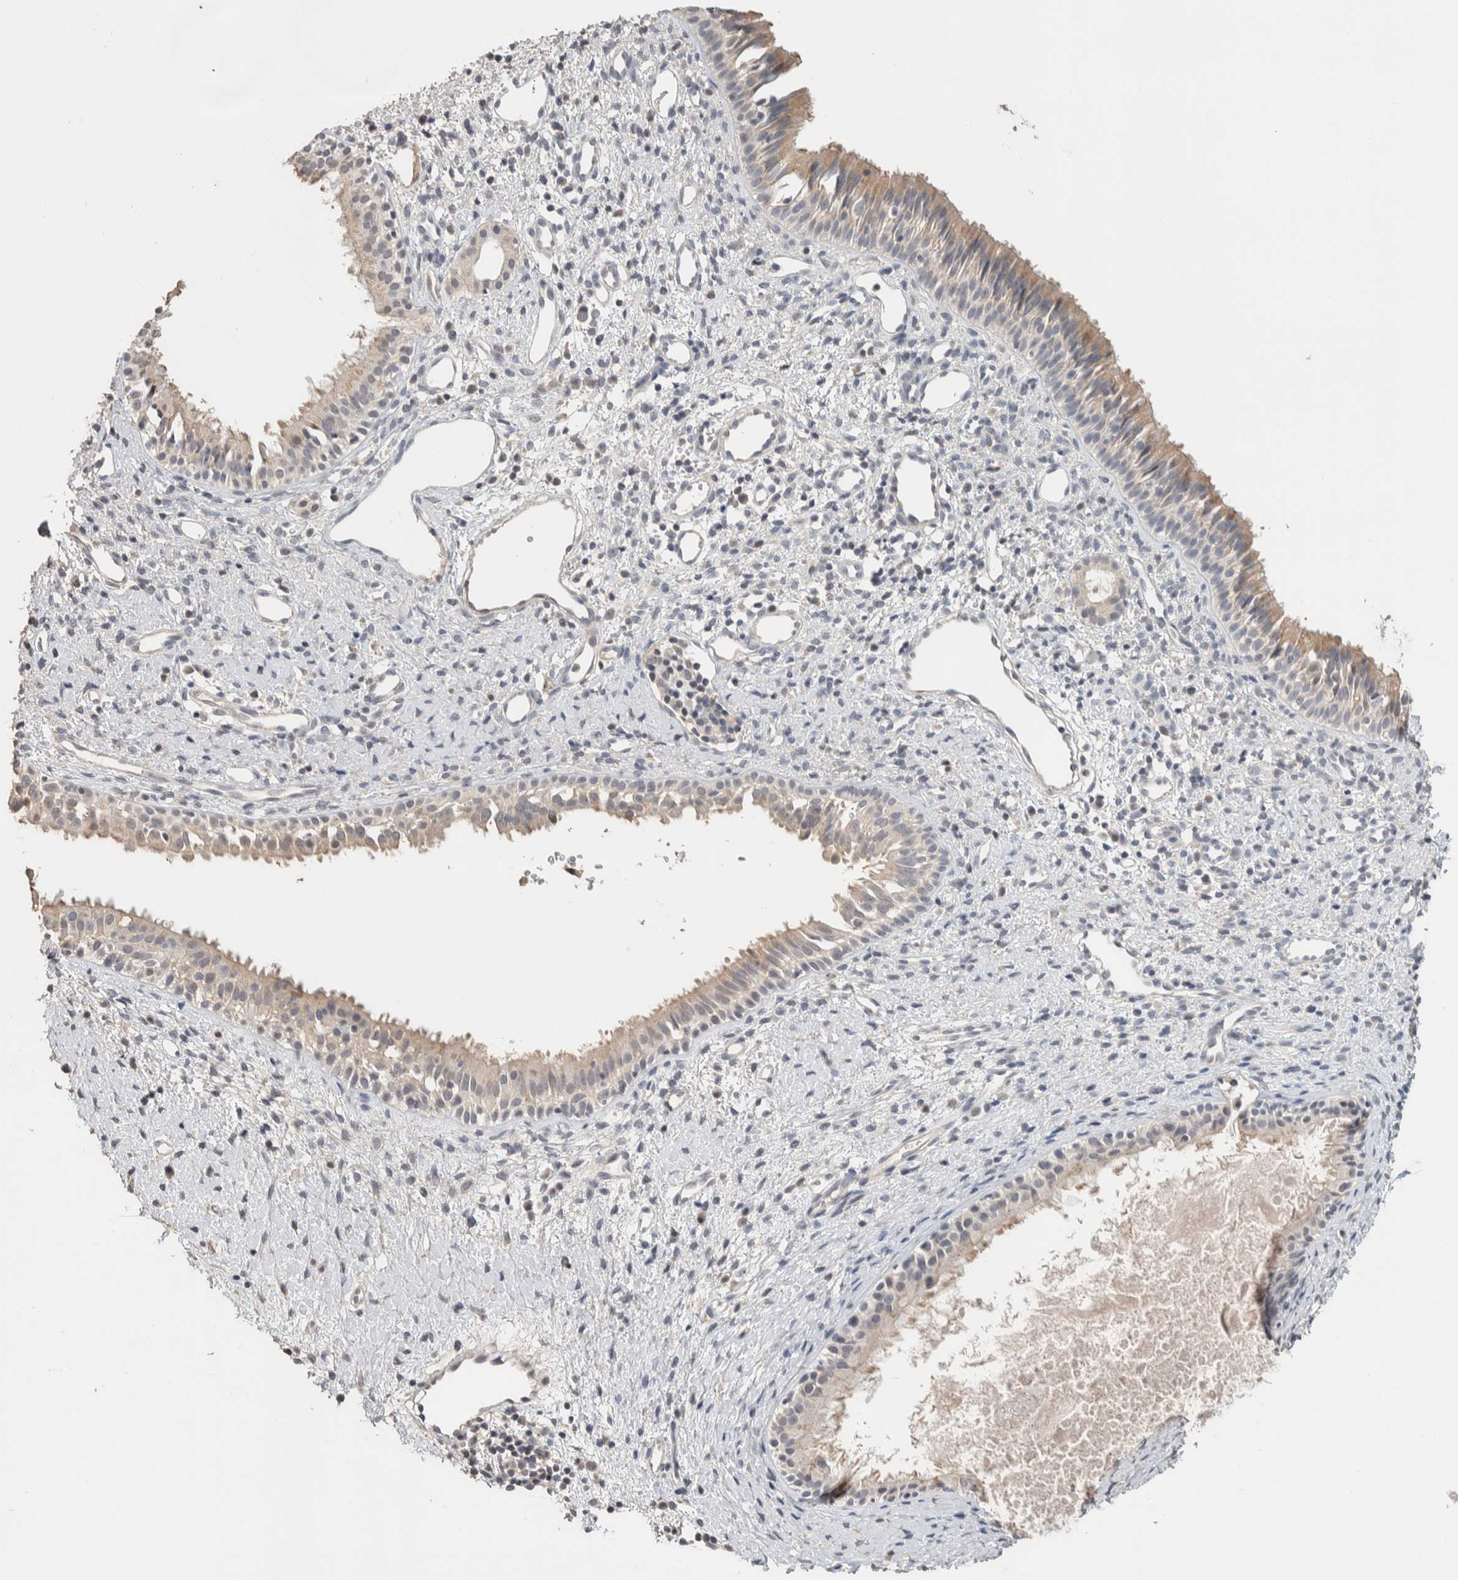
{"staining": {"intensity": "weak", "quantity": "25%-75%", "location": "cytoplasmic/membranous"}, "tissue": "nasopharynx", "cell_type": "Respiratory epithelial cells", "image_type": "normal", "snomed": [{"axis": "morphology", "description": "Normal tissue, NOS"}, {"axis": "topography", "description": "Nasopharynx"}], "caption": "Nasopharynx was stained to show a protein in brown. There is low levels of weak cytoplasmic/membranous staining in about 25%-75% of respiratory epithelial cells. (IHC, brightfield microscopy, high magnification).", "gene": "CRAT", "patient": {"sex": "male", "age": 22}}